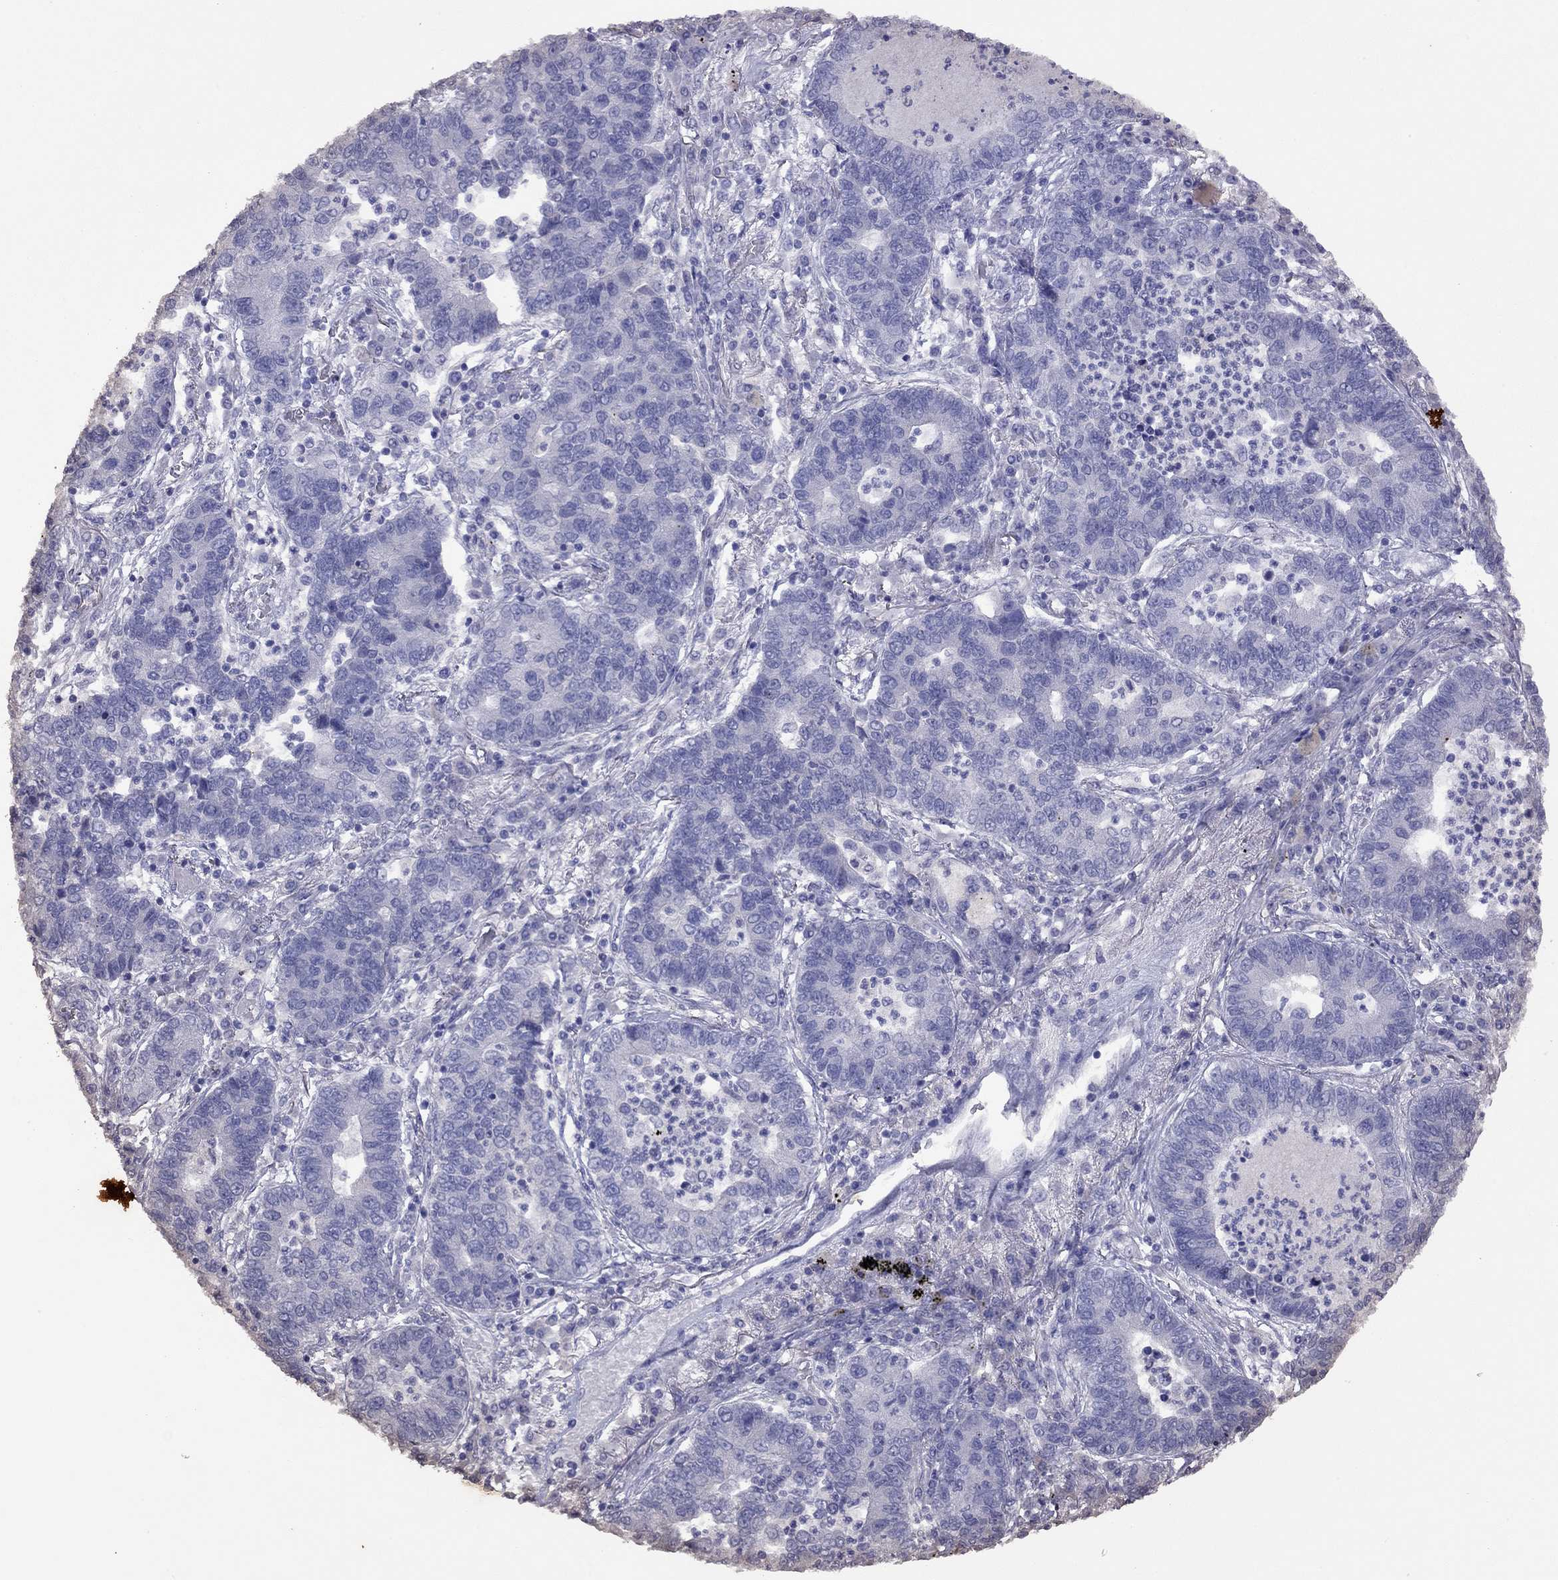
{"staining": {"intensity": "negative", "quantity": "none", "location": "none"}, "tissue": "lung cancer", "cell_type": "Tumor cells", "image_type": "cancer", "snomed": [{"axis": "morphology", "description": "Adenocarcinoma, NOS"}, {"axis": "topography", "description": "Lung"}], "caption": "An immunohistochemistry photomicrograph of lung adenocarcinoma is shown. There is no staining in tumor cells of lung adenocarcinoma.", "gene": "SLC30A8", "patient": {"sex": "female", "age": 57}}